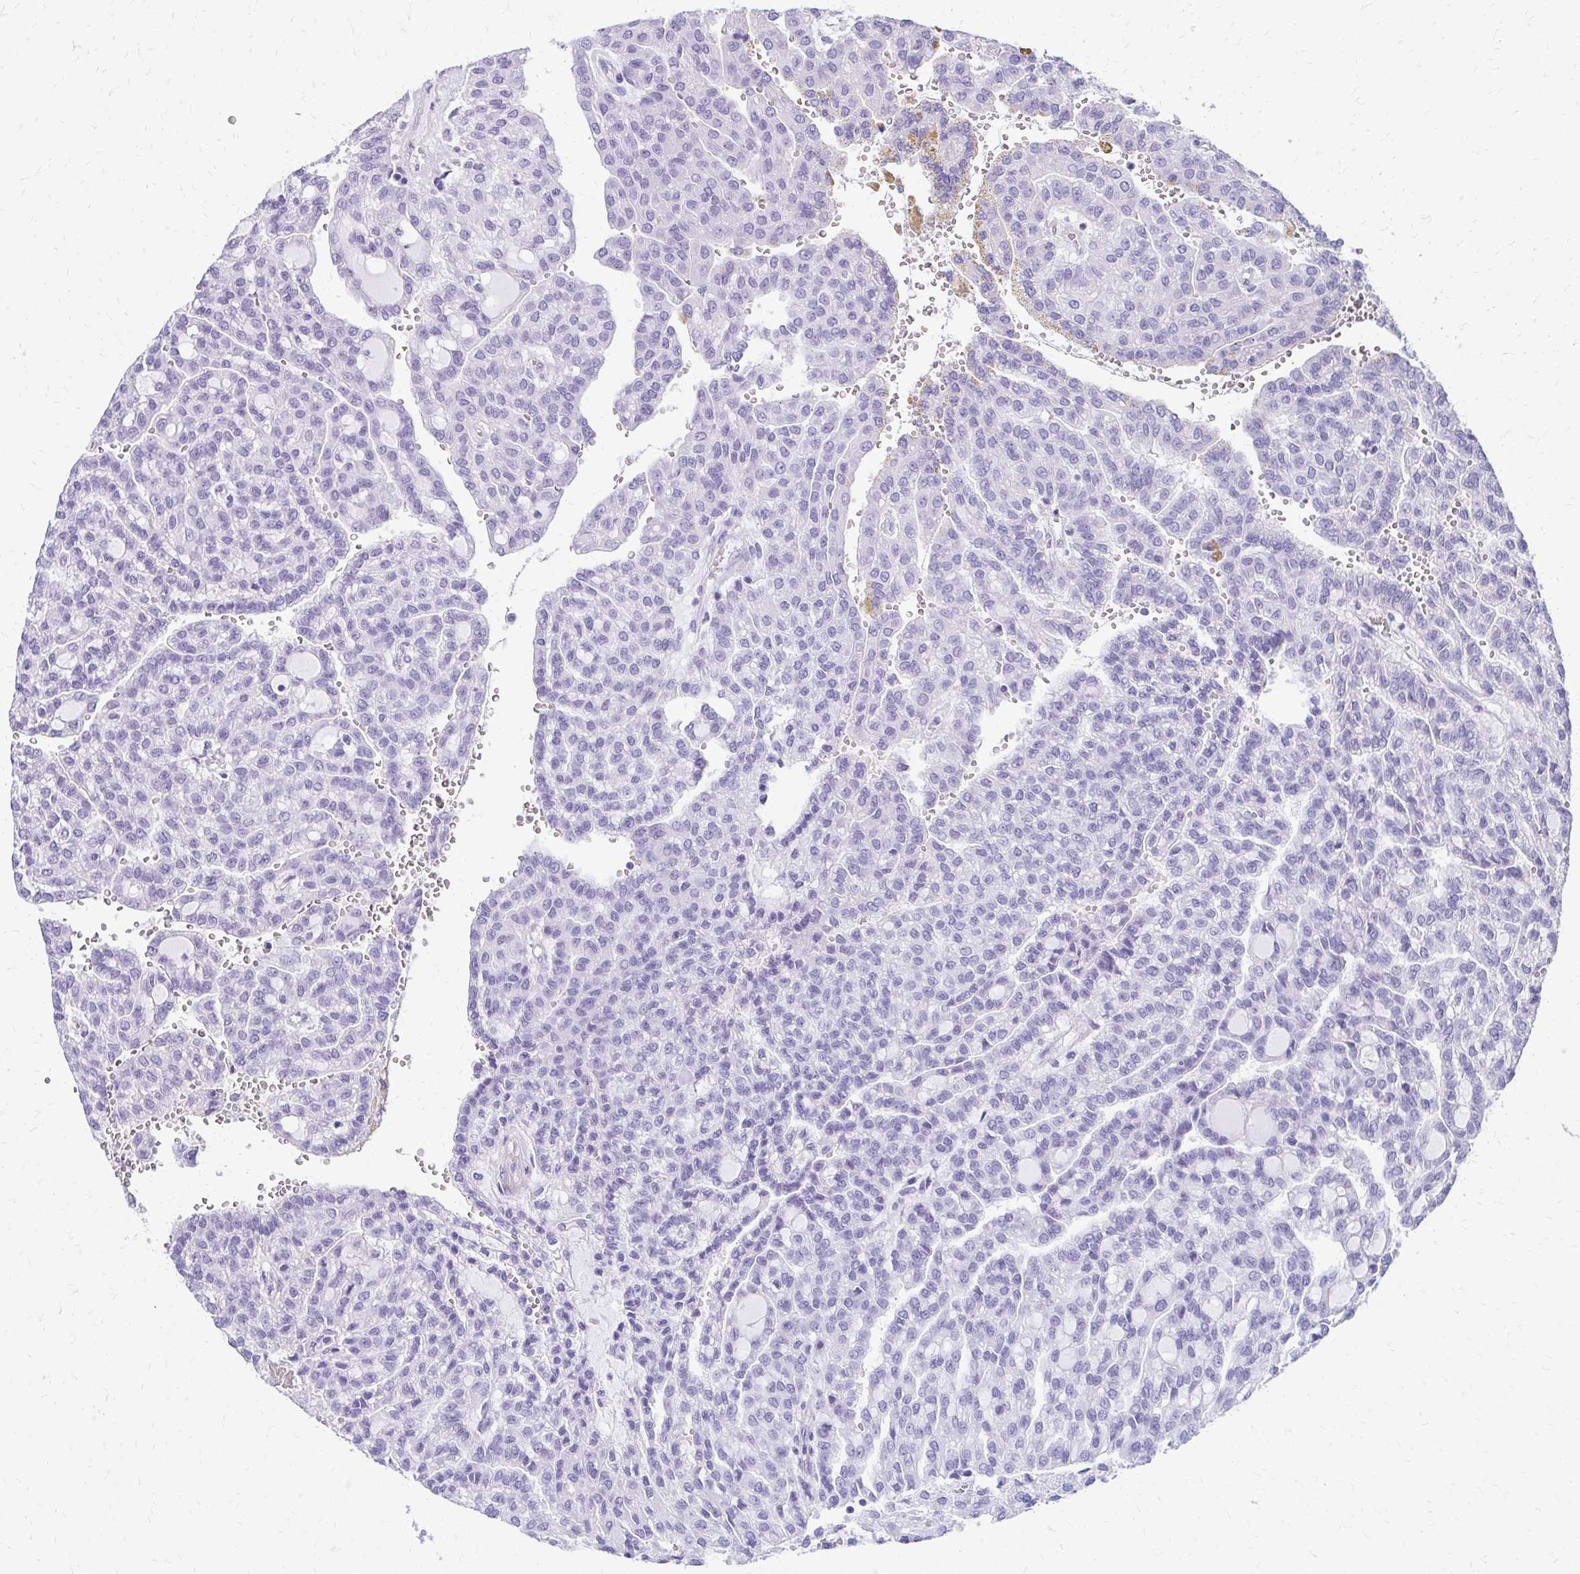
{"staining": {"intensity": "negative", "quantity": "none", "location": "none"}, "tissue": "renal cancer", "cell_type": "Tumor cells", "image_type": "cancer", "snomed": [{"axis": "morphology", "description": "Adenocarcinoma, NOS"}, {"axis": "topography", "description": "Kidney"}], "caption": "Protein analysis of renal cancer (adenocarcinoma) shows no significant staining in tumor cells. Brightfield microscopy of immunohistochemistry stained with DAB (brown) and hematoxylin (blue), captured at high magnification.", "gene": "SLC32A1", "patient": {"sex": "male", "age": 63}}